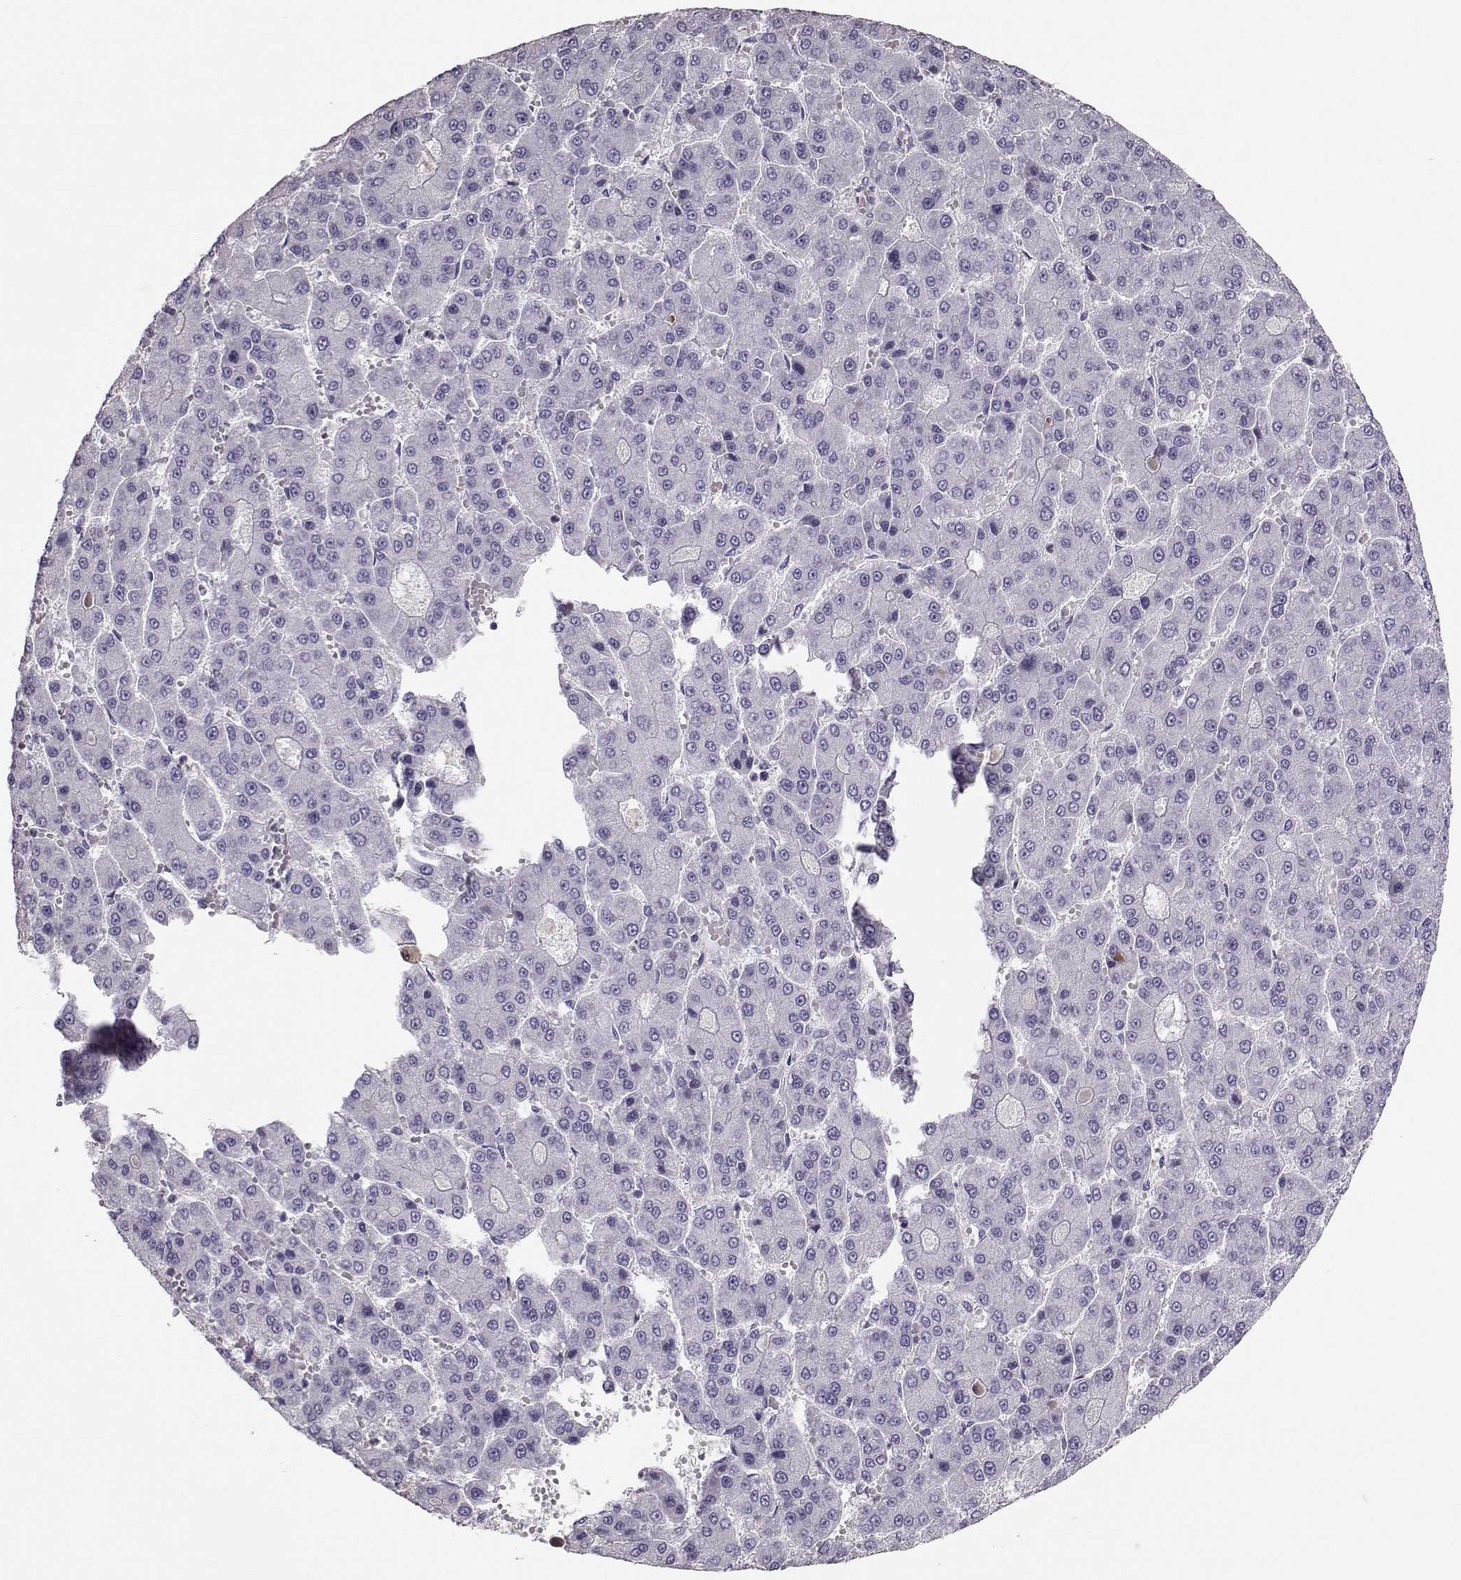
{"staining": {"intensity": "negative", "quantity": "none", "location": "none"}, "tissue": "liver cancer", "cell_type": "Tumor cells", "image_type": "cancer", "snomed": [{"axis": "morphology", "description": "Carcinoma, Hepatocellular, NOS"}, {"axis": "topography", "description": "Liver"}], "caption": "Liver cancer (hepatocellular carcinoma) was stained to show a protein in brown. There is no significant staining in tumor cells.", "gene": "POU1F1", "patient": {"sex": "male", "age": 70}}